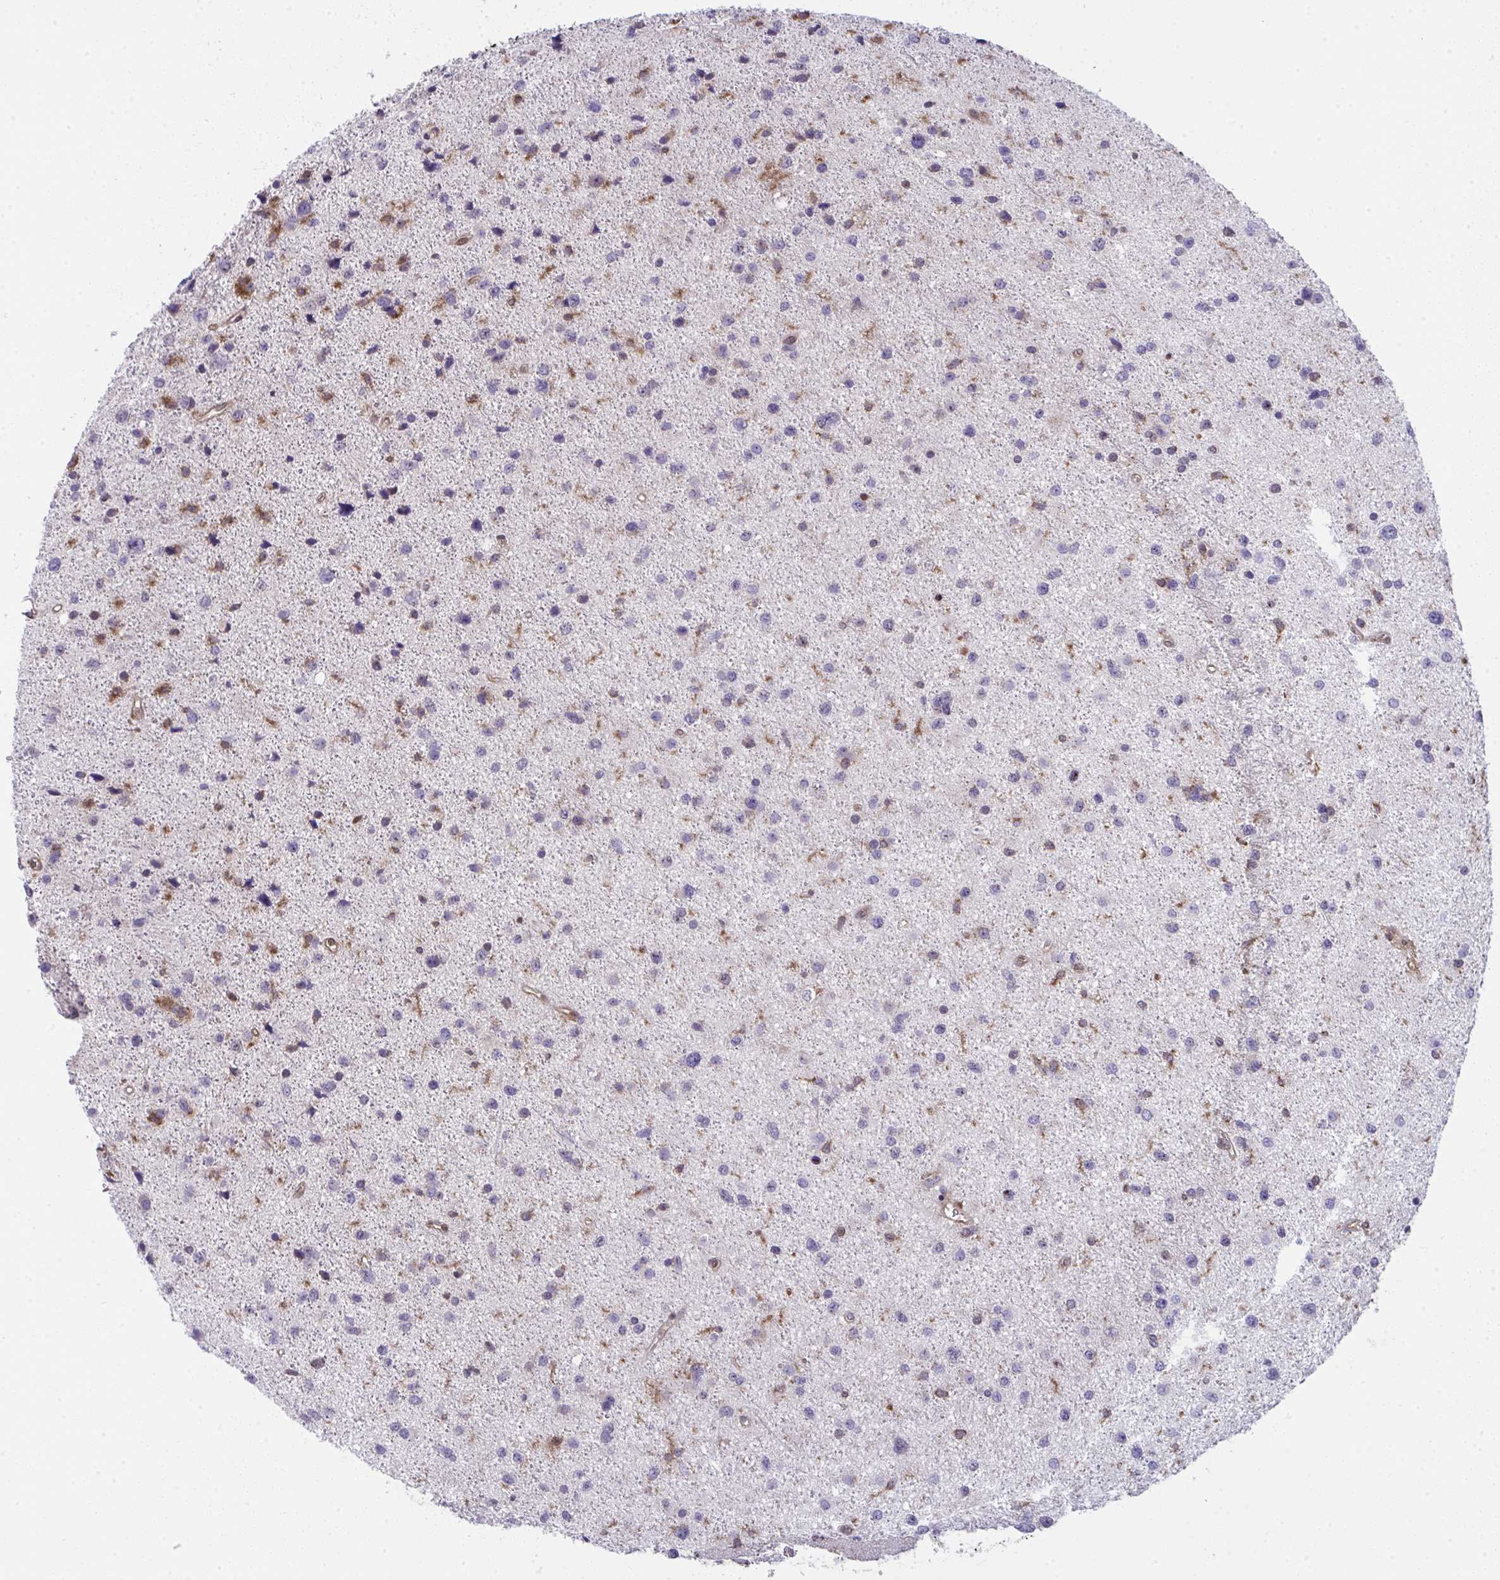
{"staining": {"intensity": "moderate", "quantity": "<25%", "location": "cytoplasmic/membranous"}, "tissue": "glioma", "cell_type": "Tumor cells", "image_type": "cancer", "snomed": [{"axis": "morphology", "description": "Glioma, malignant, Low grade"}, {"axis": "topography", "description": "Brain"}], "caption": "The histopathology image displays staining of glioma, revealing moderate cytoplasmic/membranous protein expression (brown color) within tumor cells.", "gene": "ALDH16A1", "patient": {"sex": "female", "age": 55}}